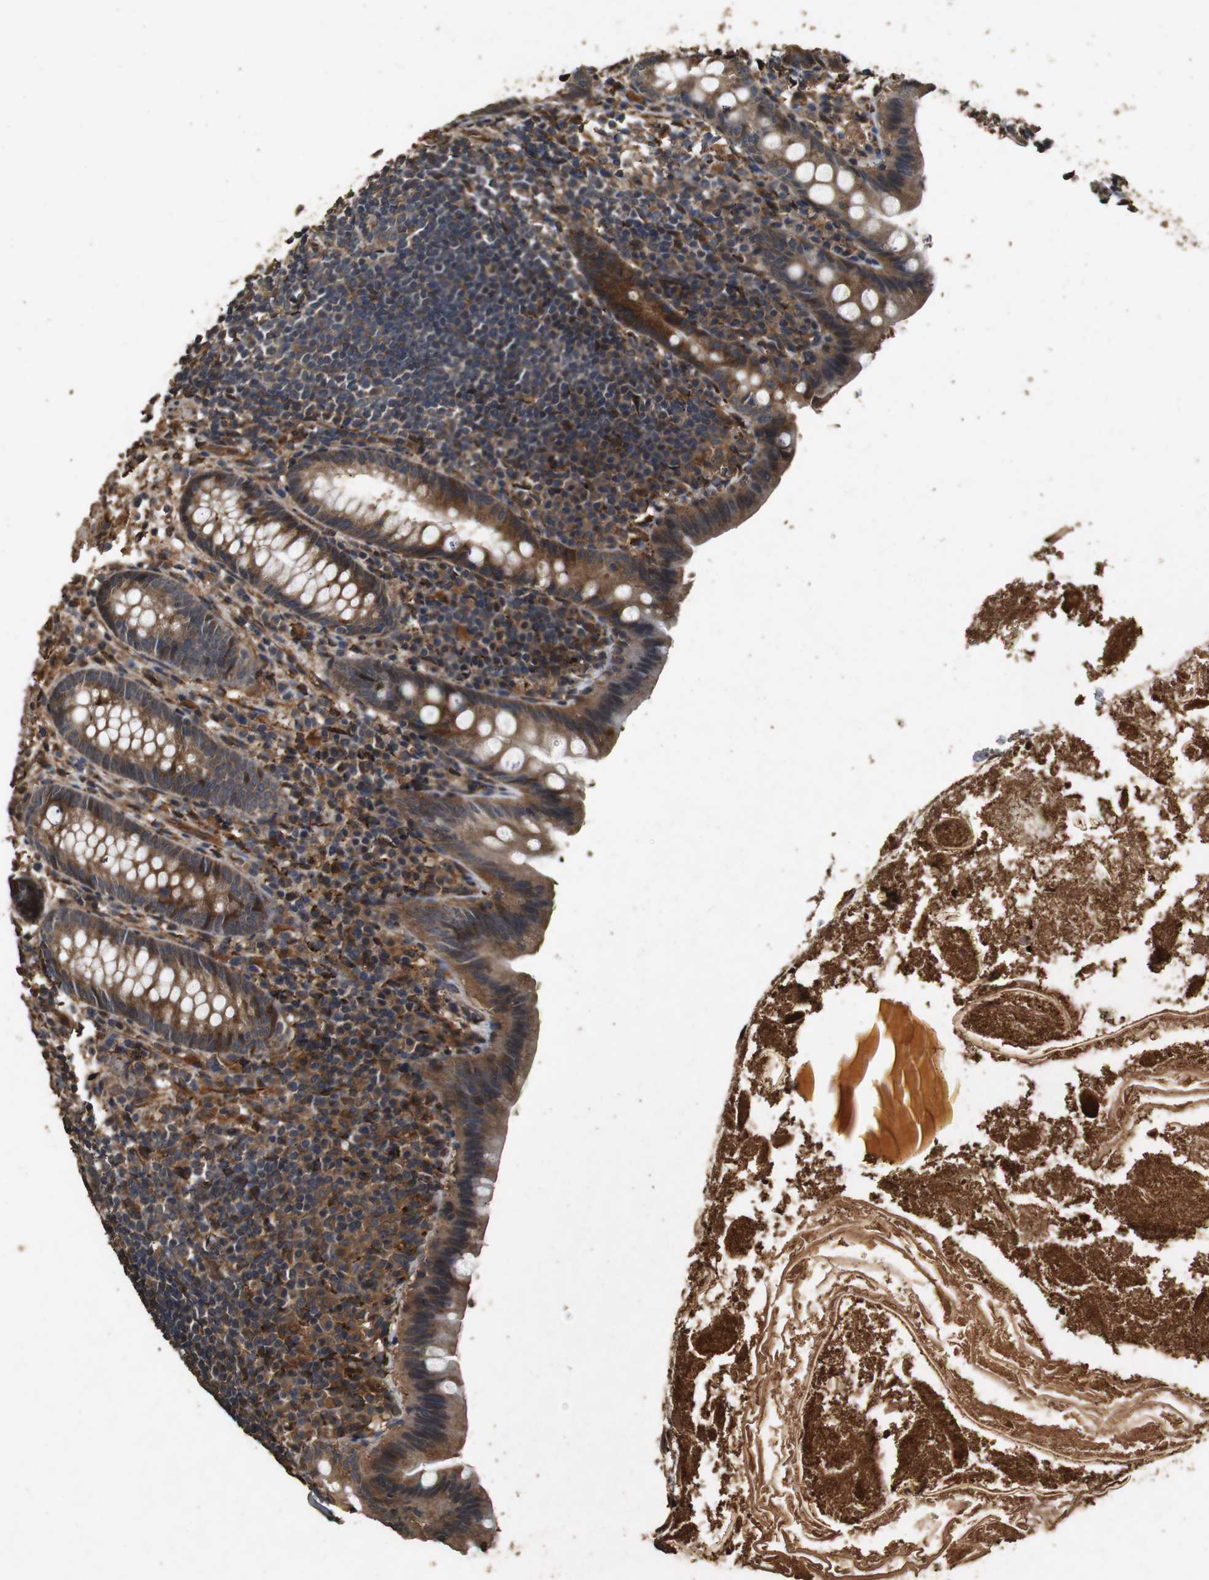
{"staining": {"intensity": "strong", "quantity": ">75%", "location": "cytoplasmic/membranous"}, "tissue": "appendix", "cell_type": "Glandular cells", "image_type": "normal", "snomed": [{"axis": "morphology", "description": "Normal tissue, NOS"}, {"axis": "topography", "description": "Appendix"}], "caption": "IHC of benign human appendix exhibits high levels of strong cytoplasmic/membranous staining in approximately >75% of glandular cells.", "gene": "CNPY4", "patient": {"sex": "male", "age": 52}}